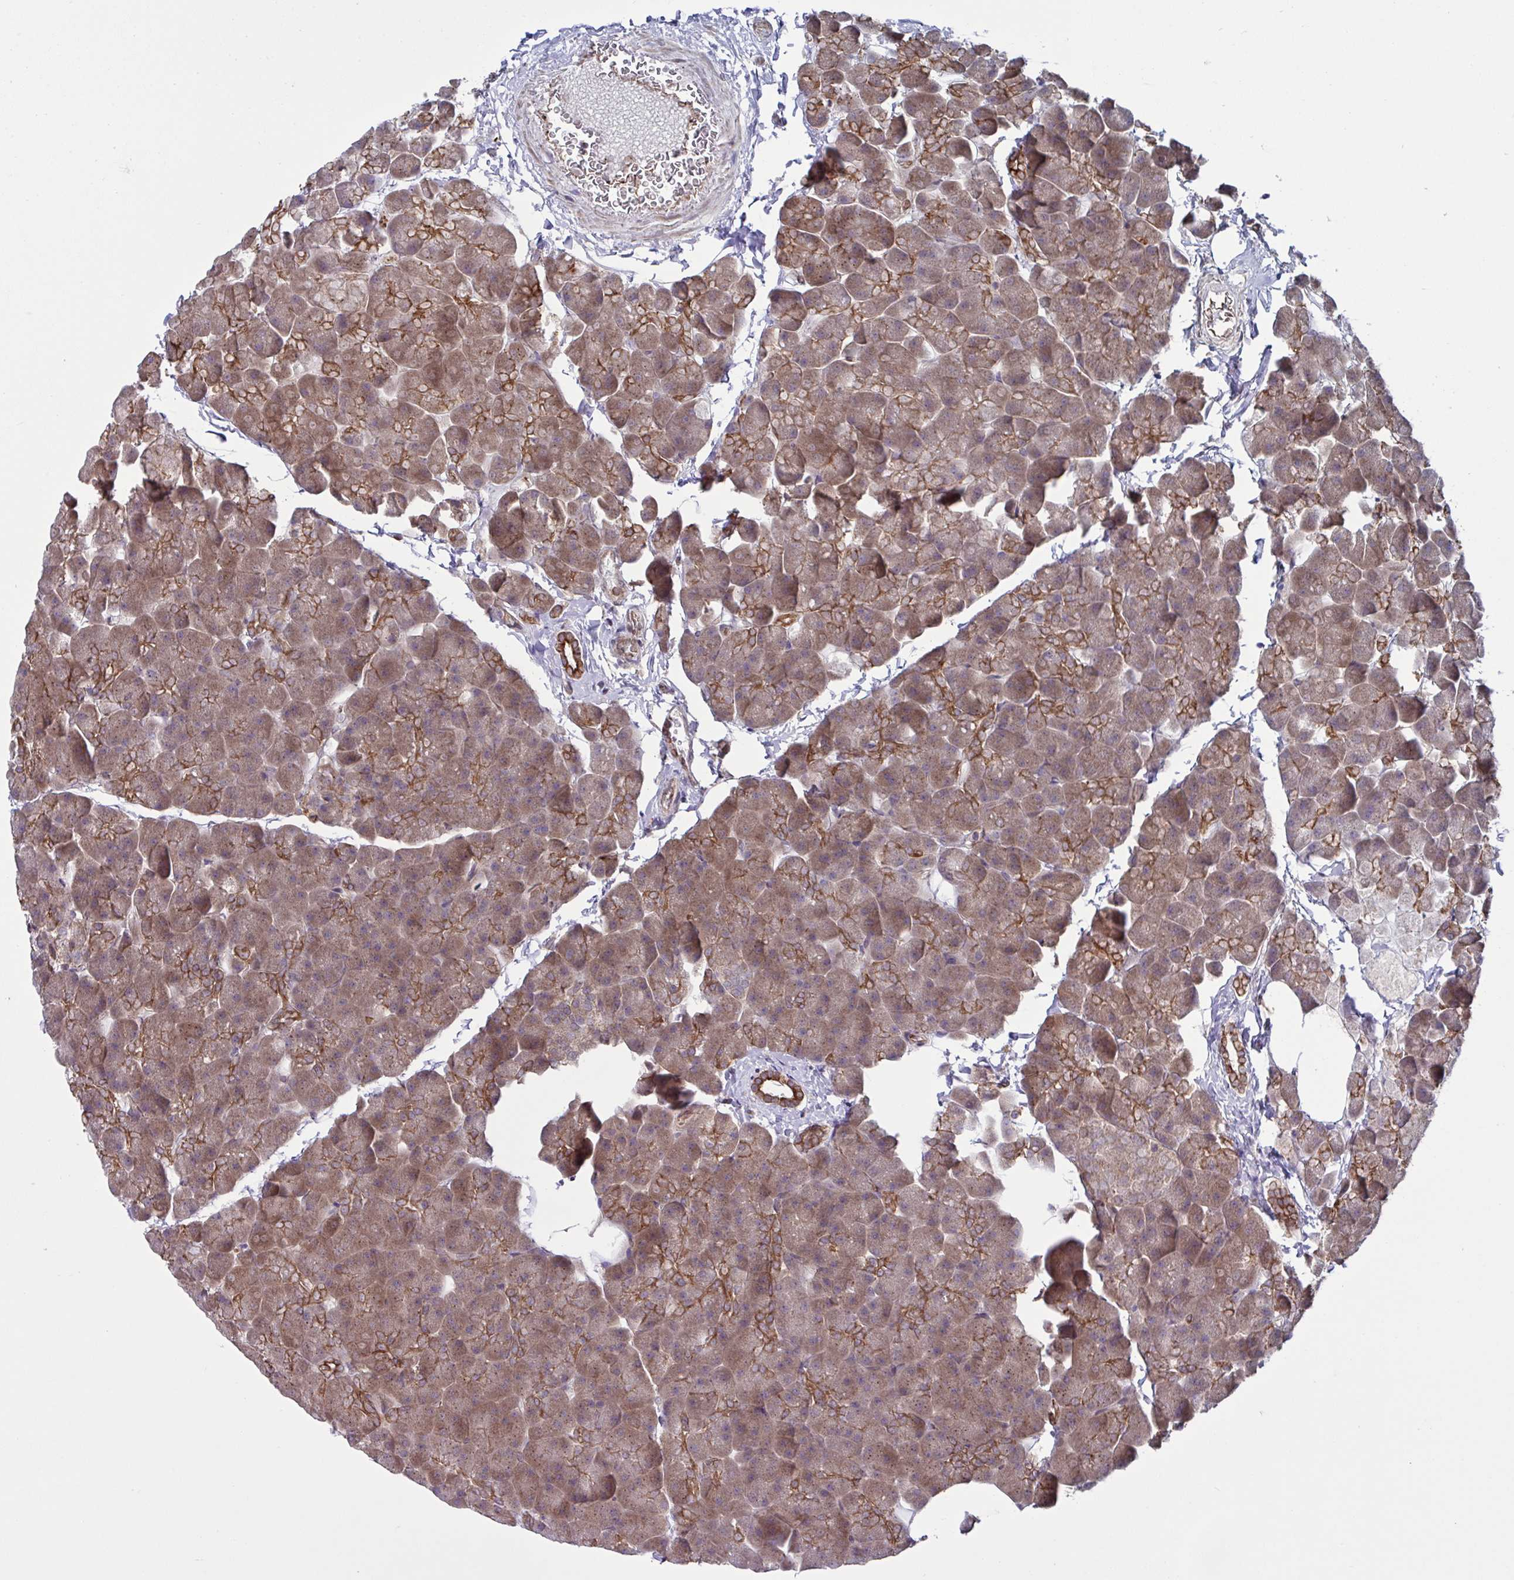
{"staining": {"intensity": "moderate", "quantity": ">75%", "location": "cytoplasmic/membranous"}, "tissue": "pancreas", "cell_type": "Exocrine glandular cells", "image_type": "normal", "snomed": [{"axis": "morphology", "description": "Normal tissue, NOS"}, {"axis": "topography", "description": "Pancreas"}], "caption": "About >75% of exocrine glandular cells in unremarkable human pancreas display moderate cytoplasmic/membranous protein expression as visualized by brown immunohistochemical staining.", "gene": "GLTP", "patient": {"sex": "male", "age": 35}}